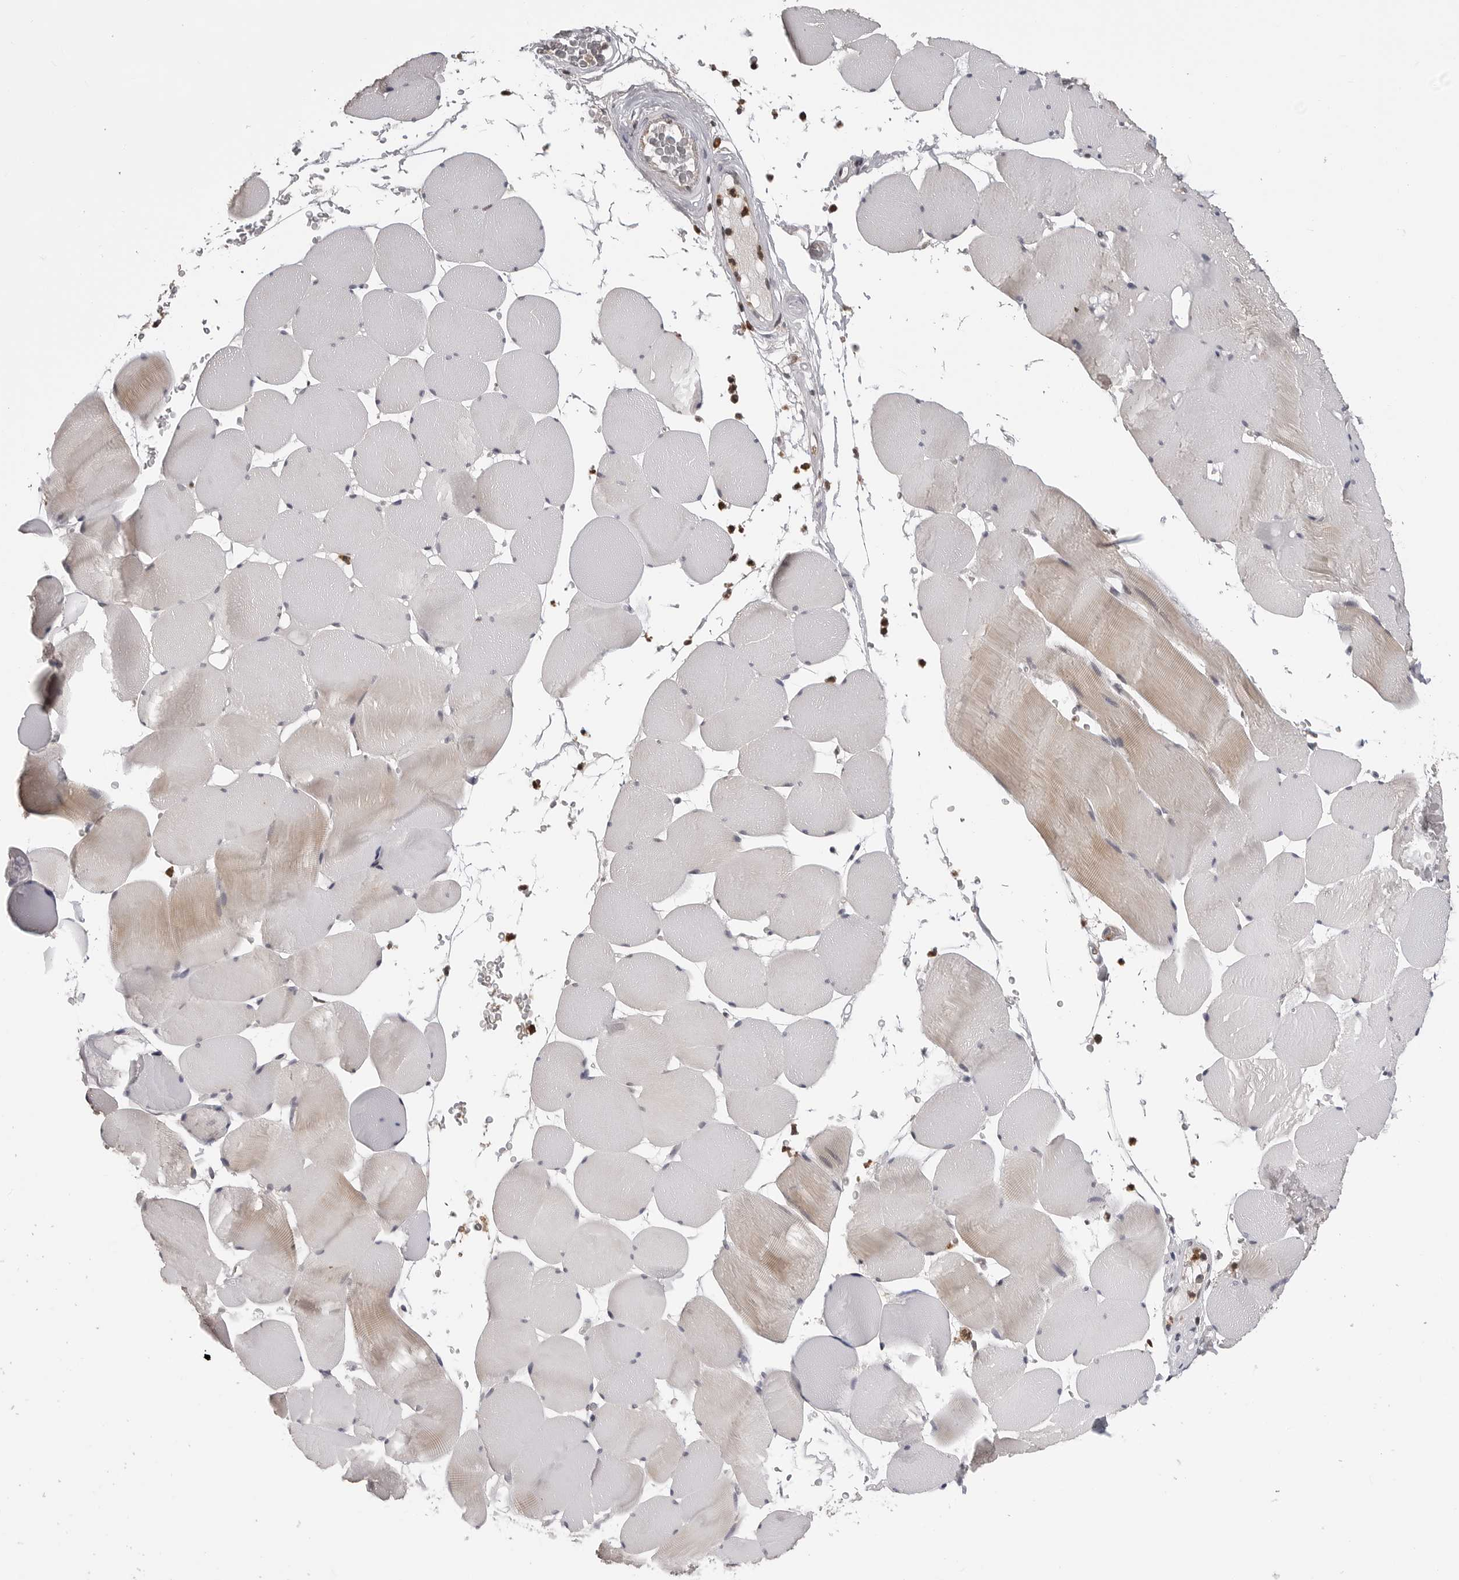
{"staining": {"intensity": "weak", "quantity": "25%-75%", "location": "cytoplasmic/membranous"}, "tissue": "skeletal muscle", "cell_type": "Myocytes", "image_type": "normal", "snomed": [{"axis": "morphology", "description": "Normal tissue, NOS"}, {"axis": "topography", "description": "Skeletal muscle"}], "caption": "Benign skeletal muscle was stained to show a protein in brown. There is low levels of weak cytoplasmic/membranous positivity in approximately 25%-75% of myocytes.", "gene": "TRMT13", "patient": {"sex": "male", "age": 62}}